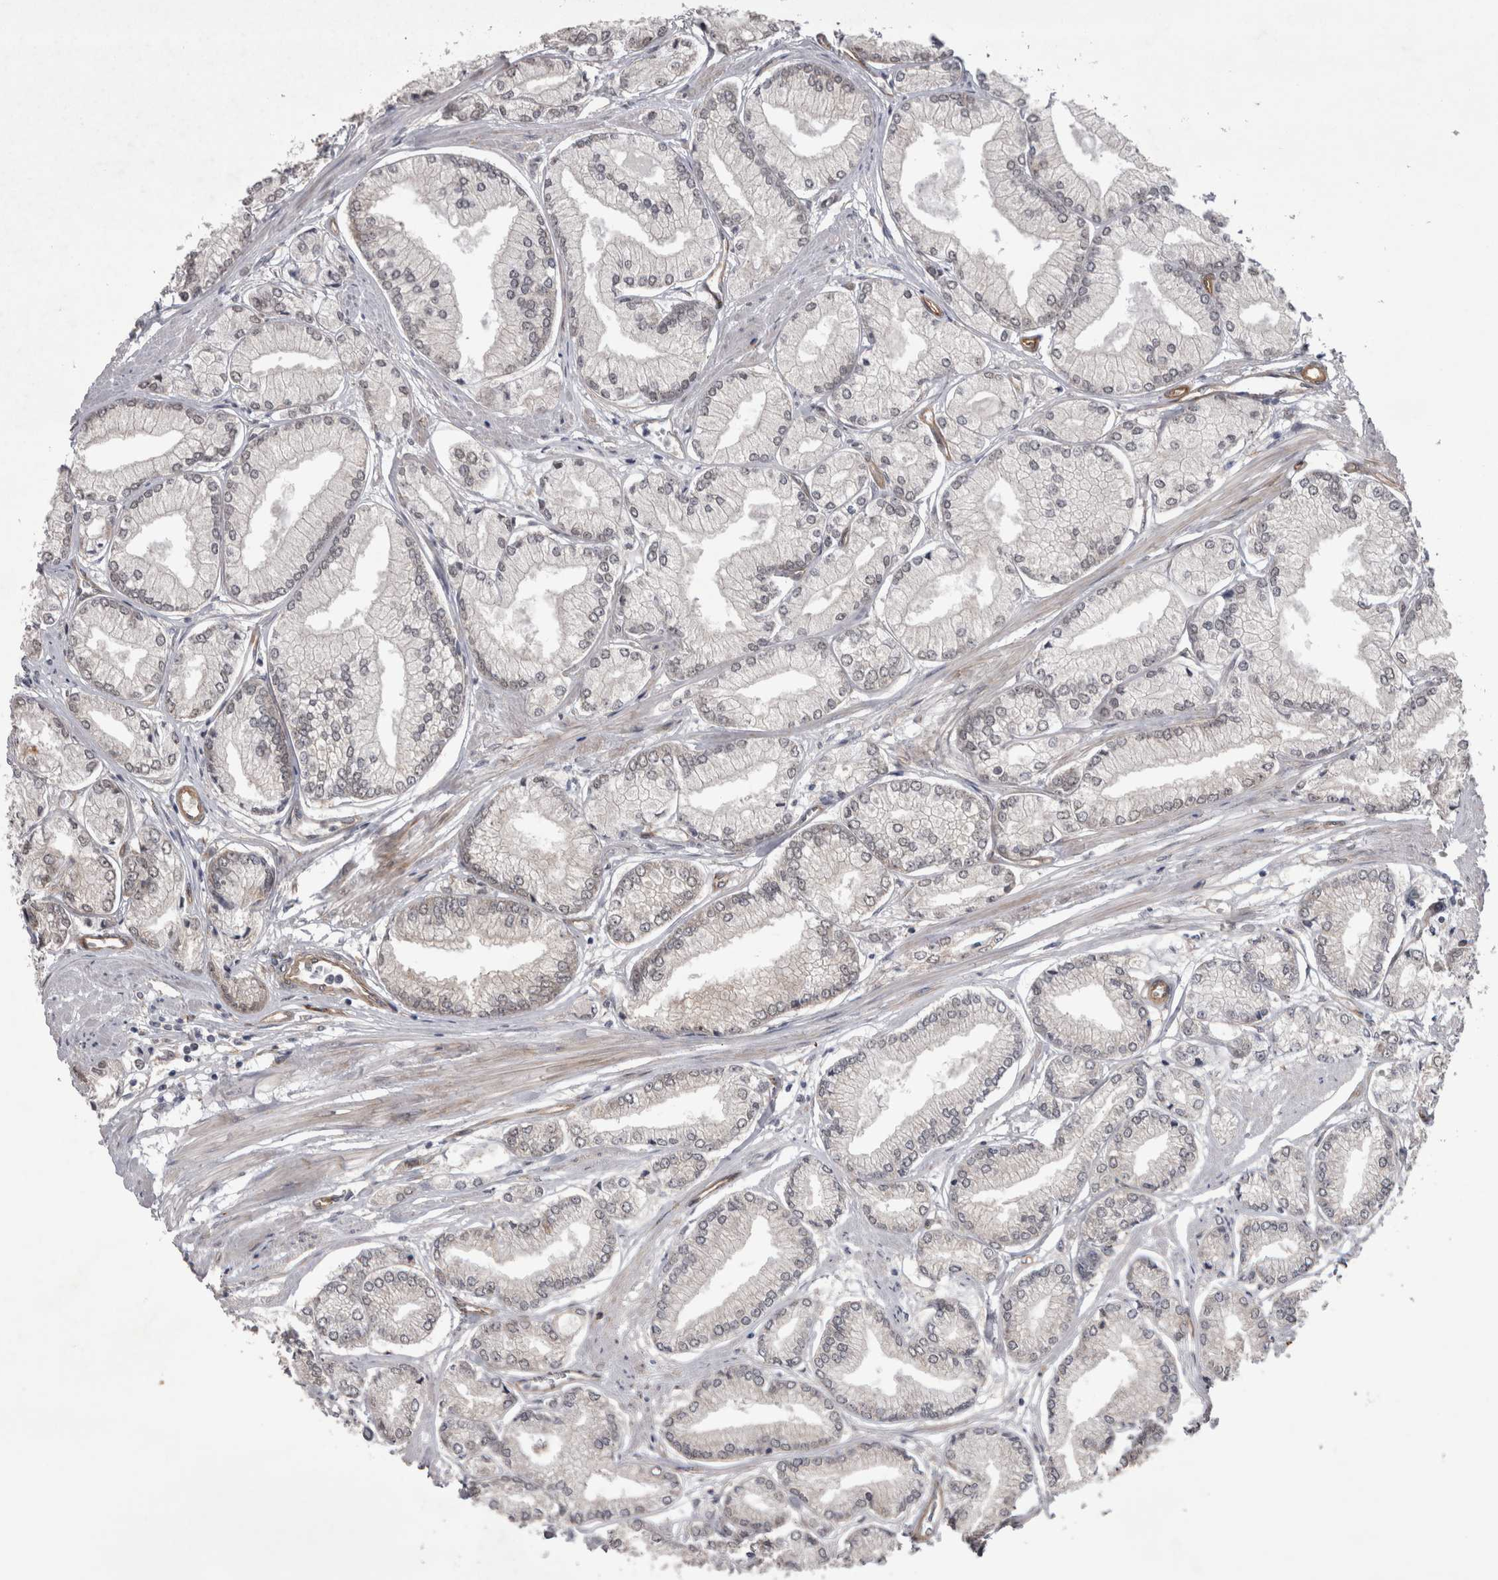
{"staining": {"intensity": "negative", "quantity": "none", "location": "none"}, "tissue": "prostate cancer", "cell_type": "Tumor cells", "image_type": "cancer", "snomed": [{"axis": "morphology", "description": "Adenocarcinoma, Low grade"}, {"axis": "topography", "description": "Prostate"}], "caption": "IHC micrograph of prostate cancer (low-grade adenocarcinoma) stained for a protein (brown), which reveals no expression in tumor cells.", "gene": "DDX6", "patient": {"sex": "male", "age": 52}}